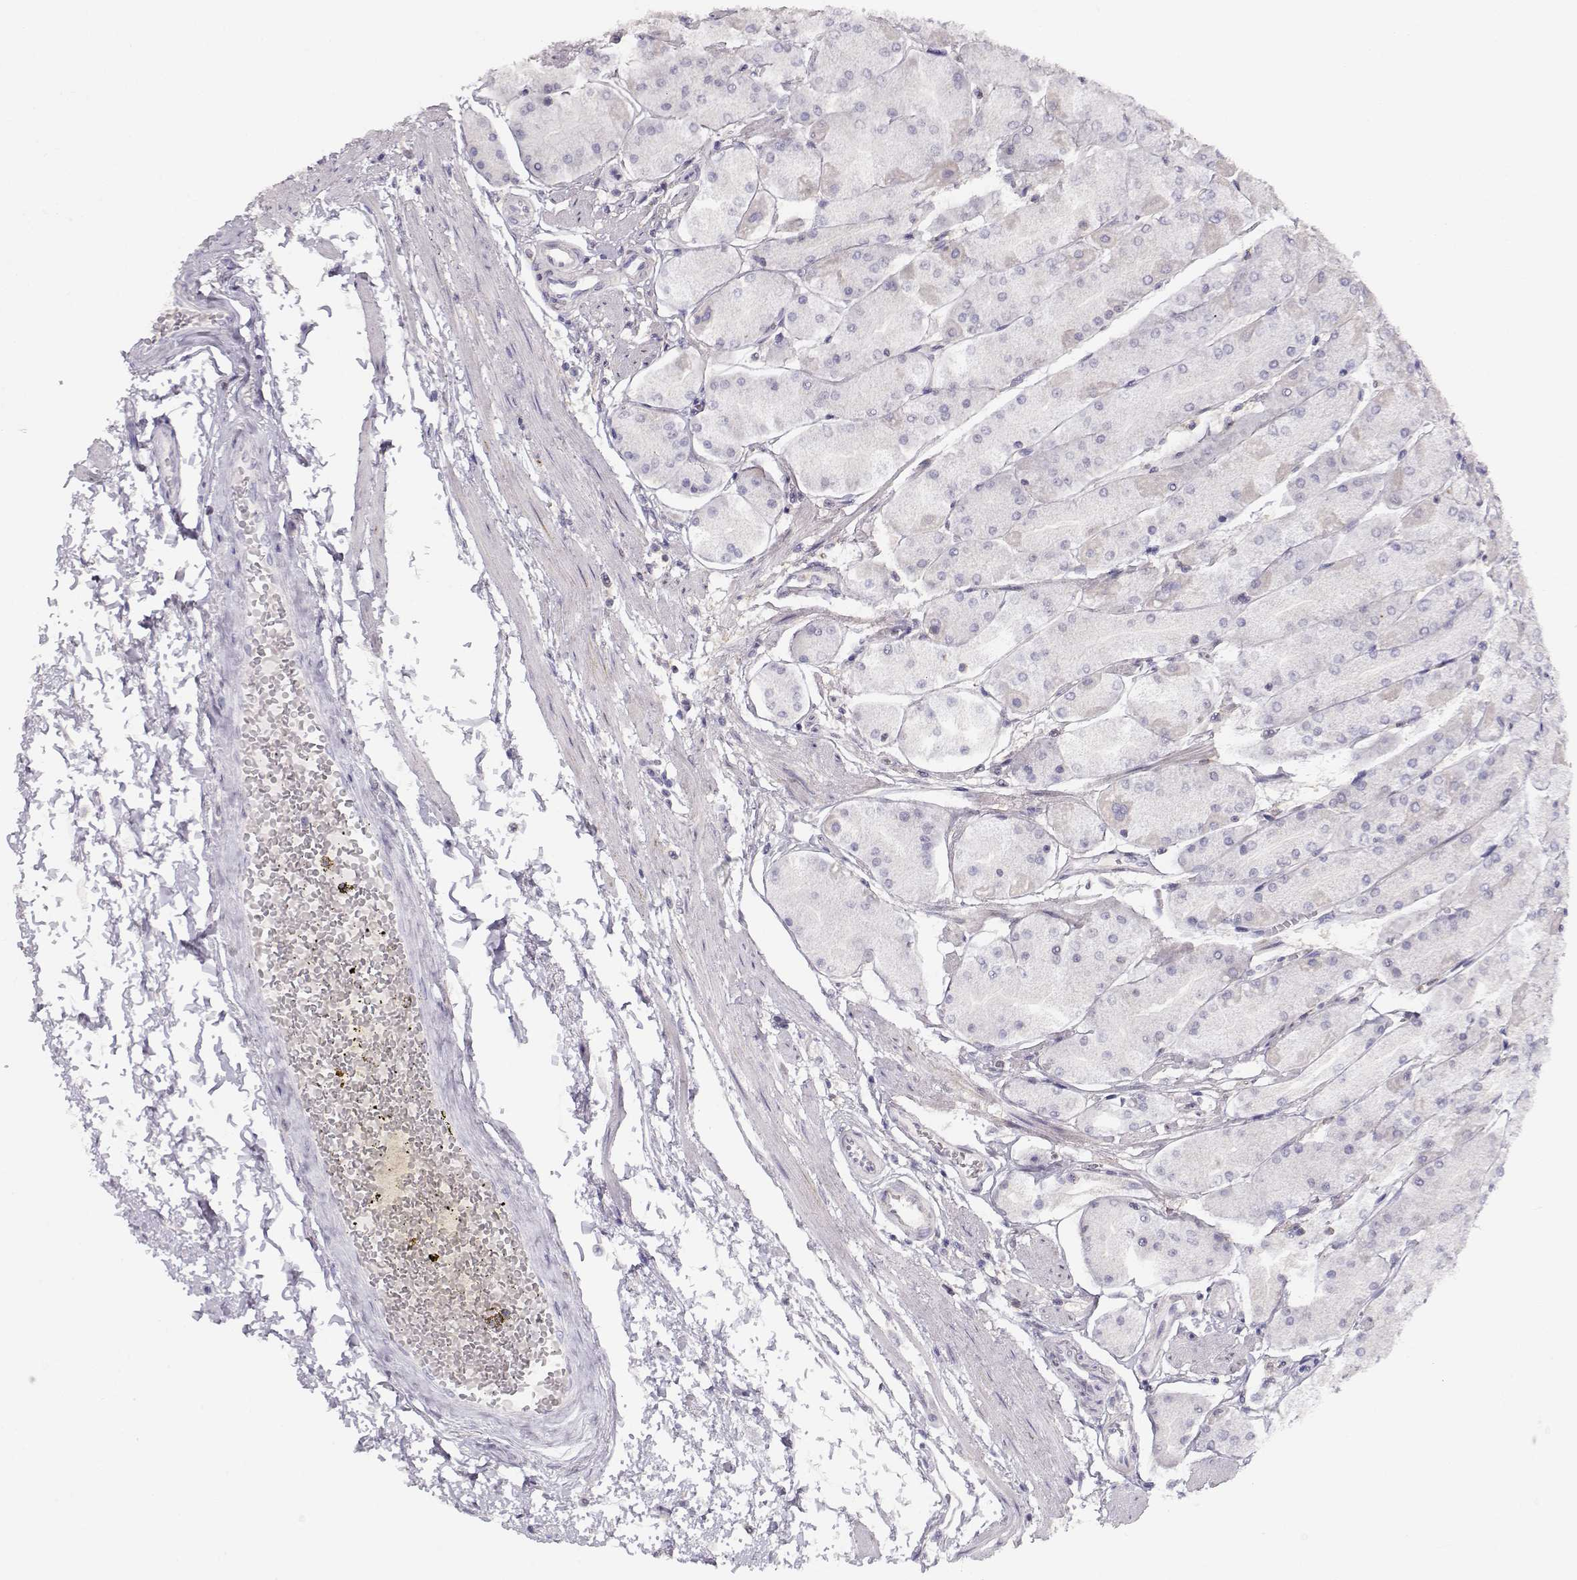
{"staining": {"intensity": "negative", "quantity": "none", "location": "none"}, "tissue": "stomach", "cell_type": "Glandular cells", "image_type": "normal", "snomed": [{"axis": "morphology", "description": "Normal tissue, NOS"}, {"axis": "topography", "description": "Stomach, upper"}], "caption": "Histopathology image shows no significant protein expression in glandular cells of unremarkable stomach. (DAB IHC, high magnification).", "gene": "TEPP", "patient": {"sex": "male", "age": 60}}